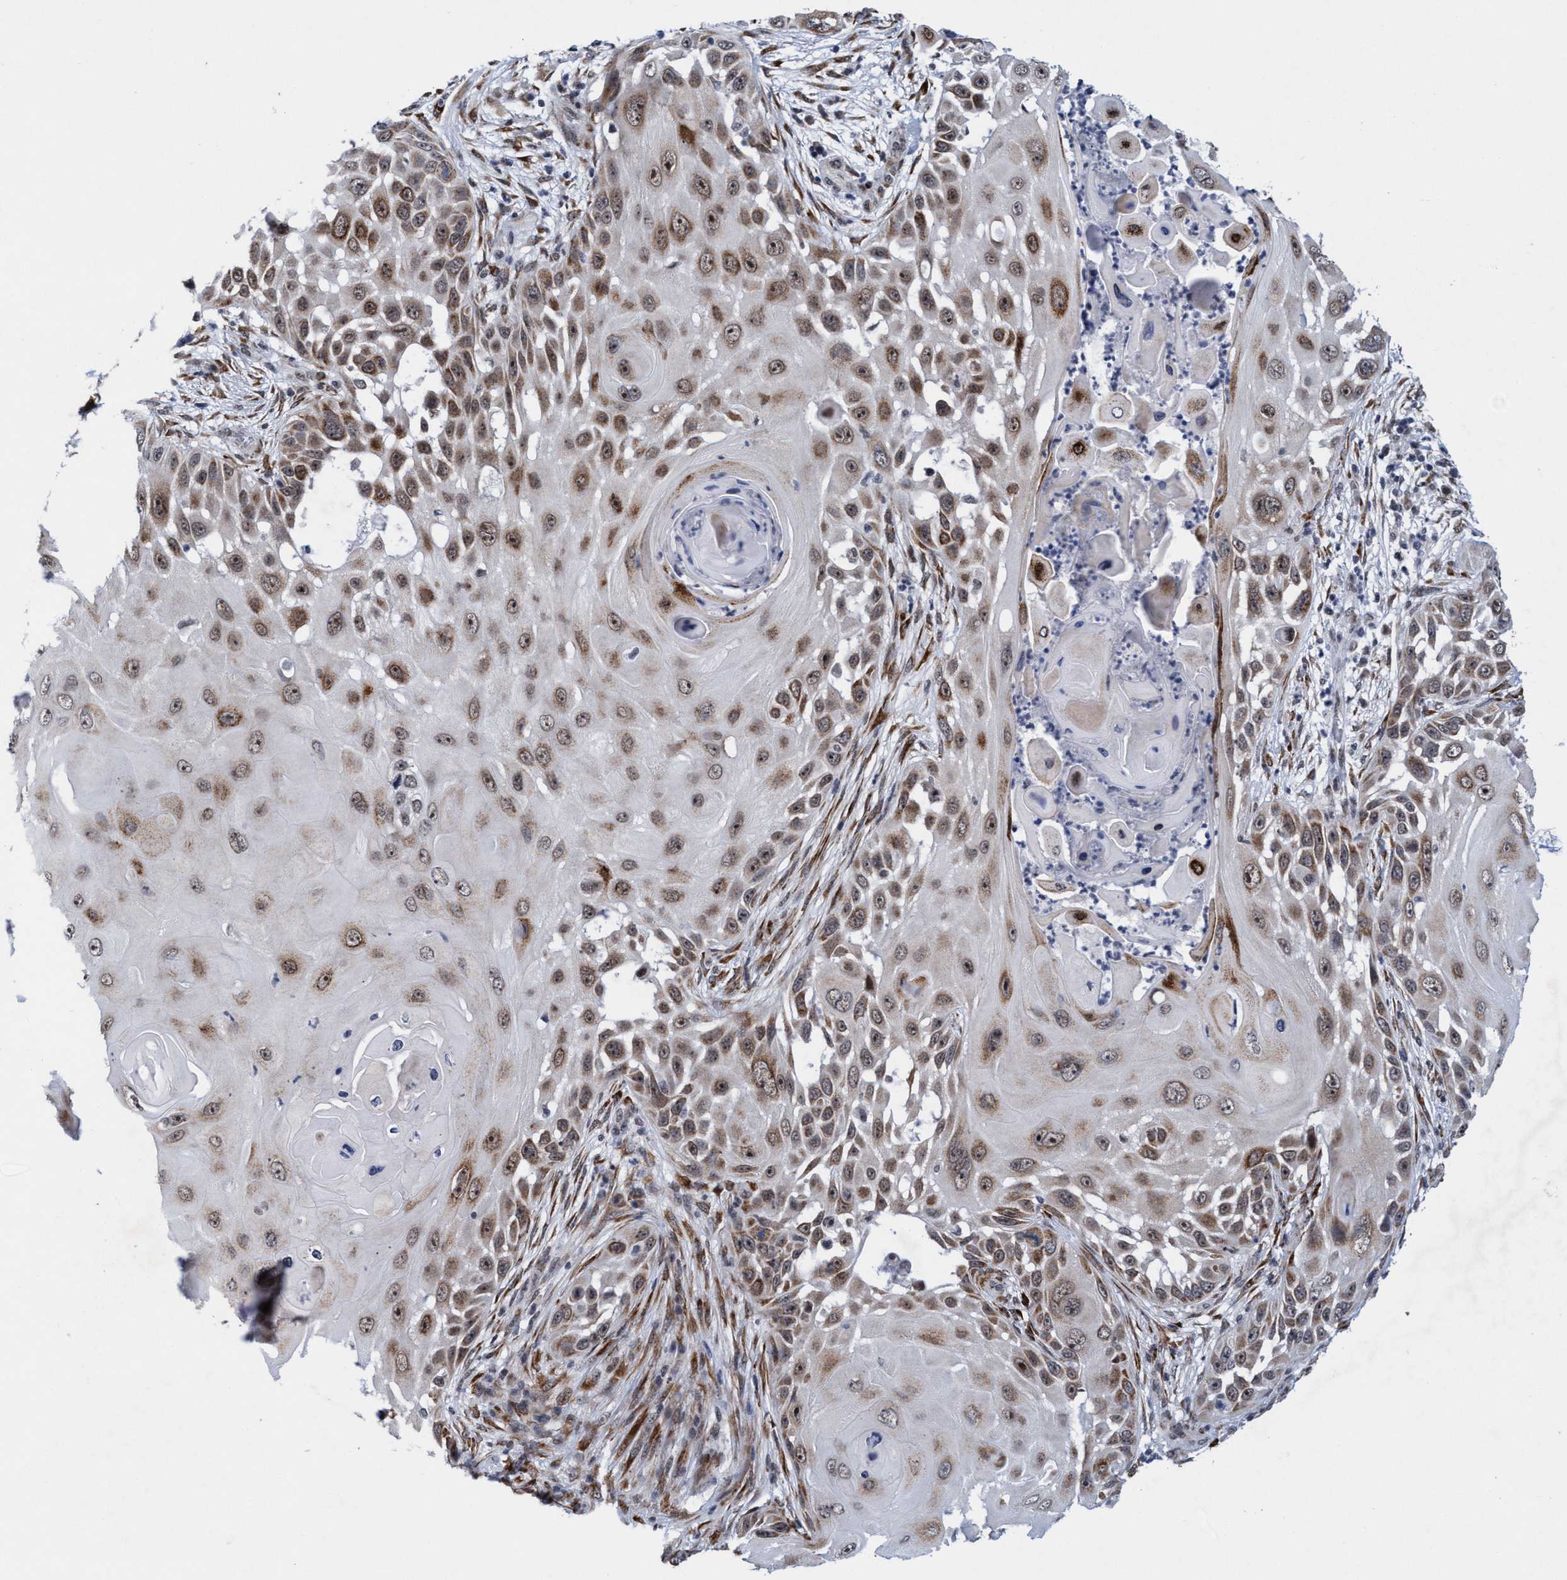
{"staining": {"intensity": "moderate", "quantity": ">75%", "location": "nuclear"}, "tissue": "skin cancer", "cell_type": "Tumor cells", "image_type": "cancer", "snomed": [{"axis": "morphology", "description": "Squamous cell carcinoma, NOS"}, {"axis": "topography", "description": "Skin"}], "caption": "Immunohistochemistry (IHC) of human squamous cell carcinoma (skin) displays medium levels of moderate nuclear positivity in about >75% of tumor cells.", "gene": "GLT6D1", "patient": {"sex": "female", "age": 44}}